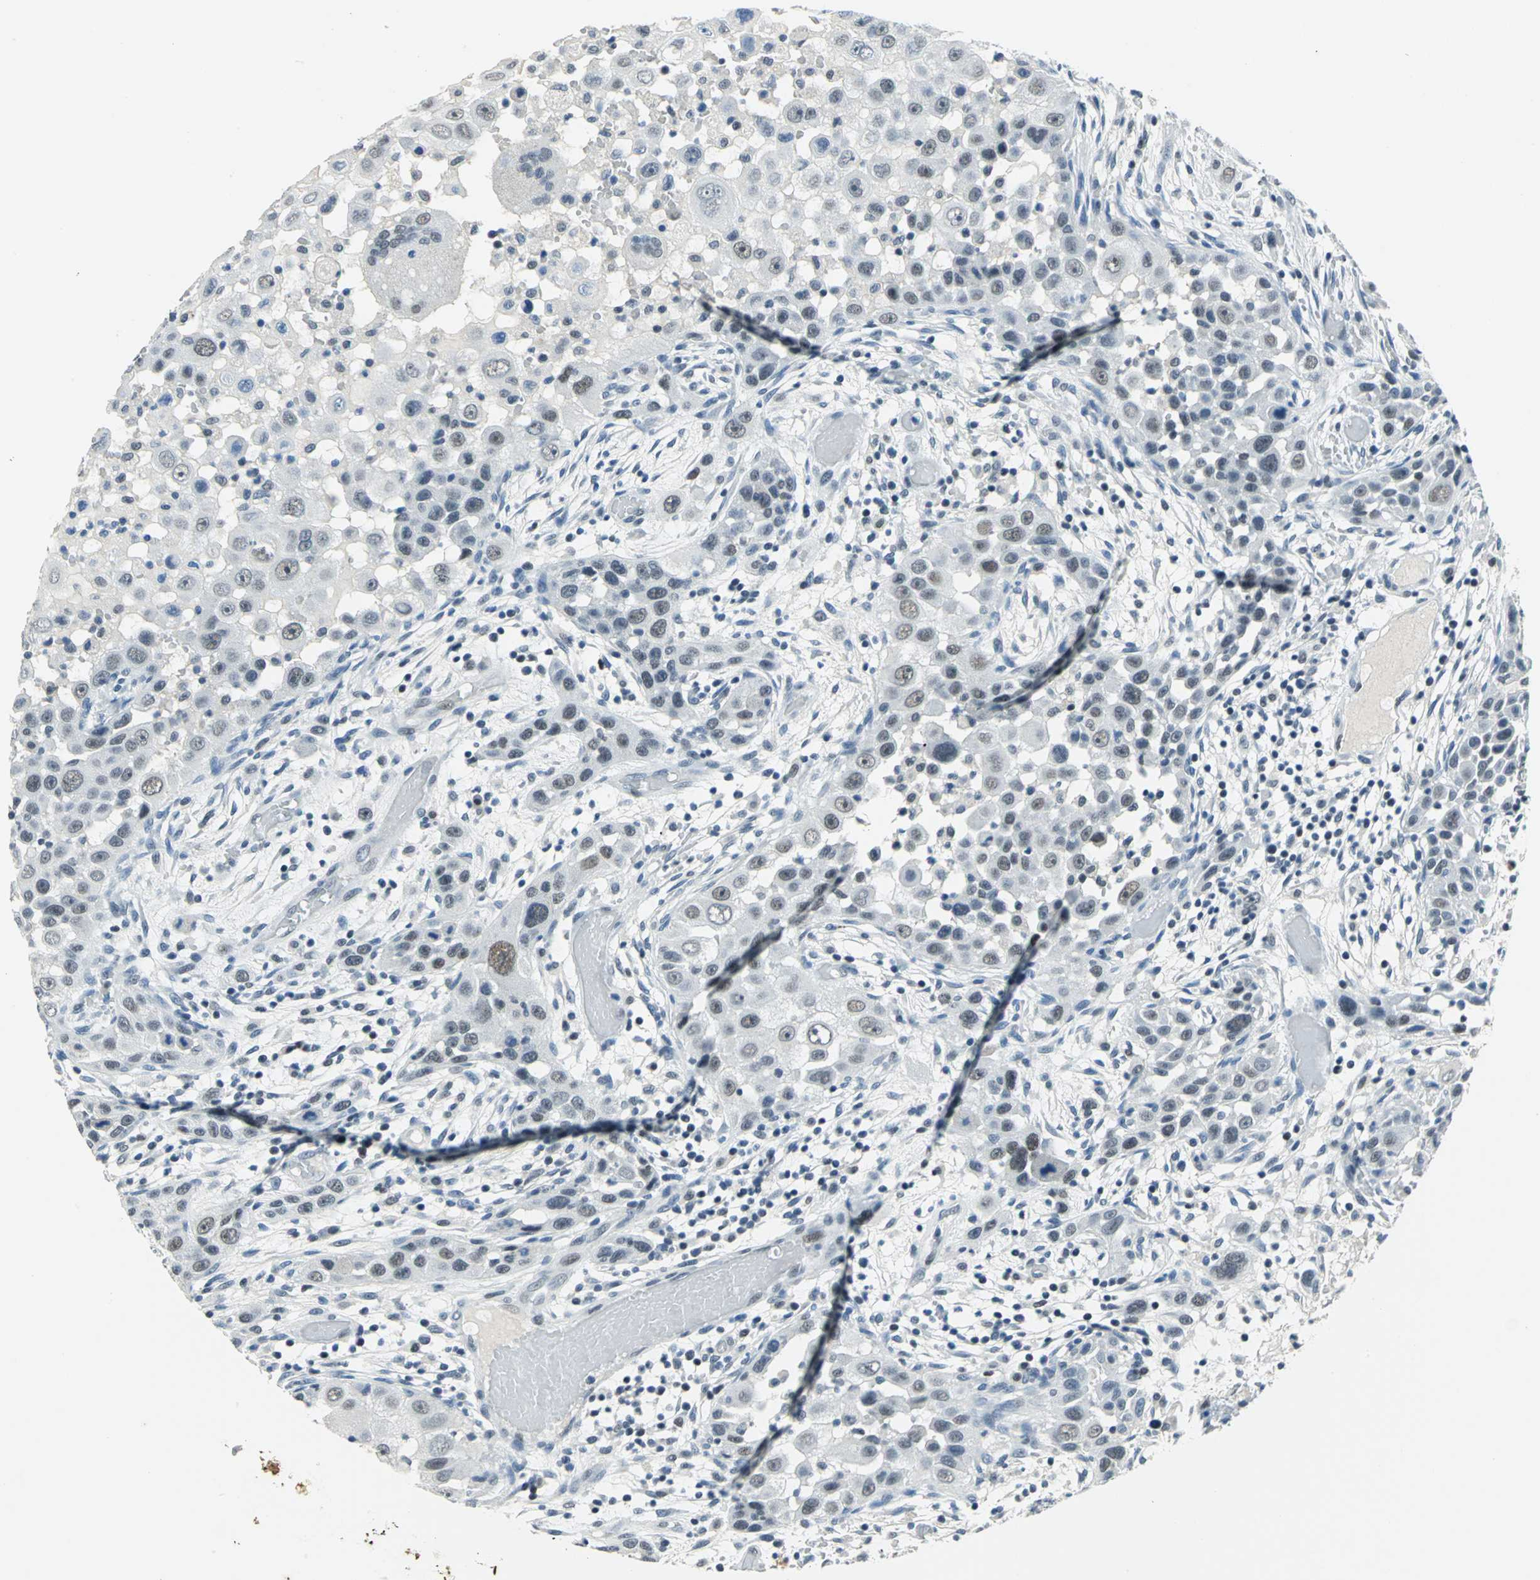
{"staining": {"intensity": "weak", "quantity": "25%-75%", "location": "nuclear"}, "tissue": "head and neck cancer", "cell_type": "Tumor cells", "image_type": "cancer", "snomed": [{"axis": "morphology", "description": "Carcinoma, NOS"}, {"axis": "topography", "description": "Head-Neck"}], "caption": "Approximately 25%-75% of tumor cells in human head and neck carcinoma exhibit weak nuclear protein staining as visualized by brown immunohistochemical staining.", "gene": "RAD17", "patient": {"sex": "male", "age": 87}}